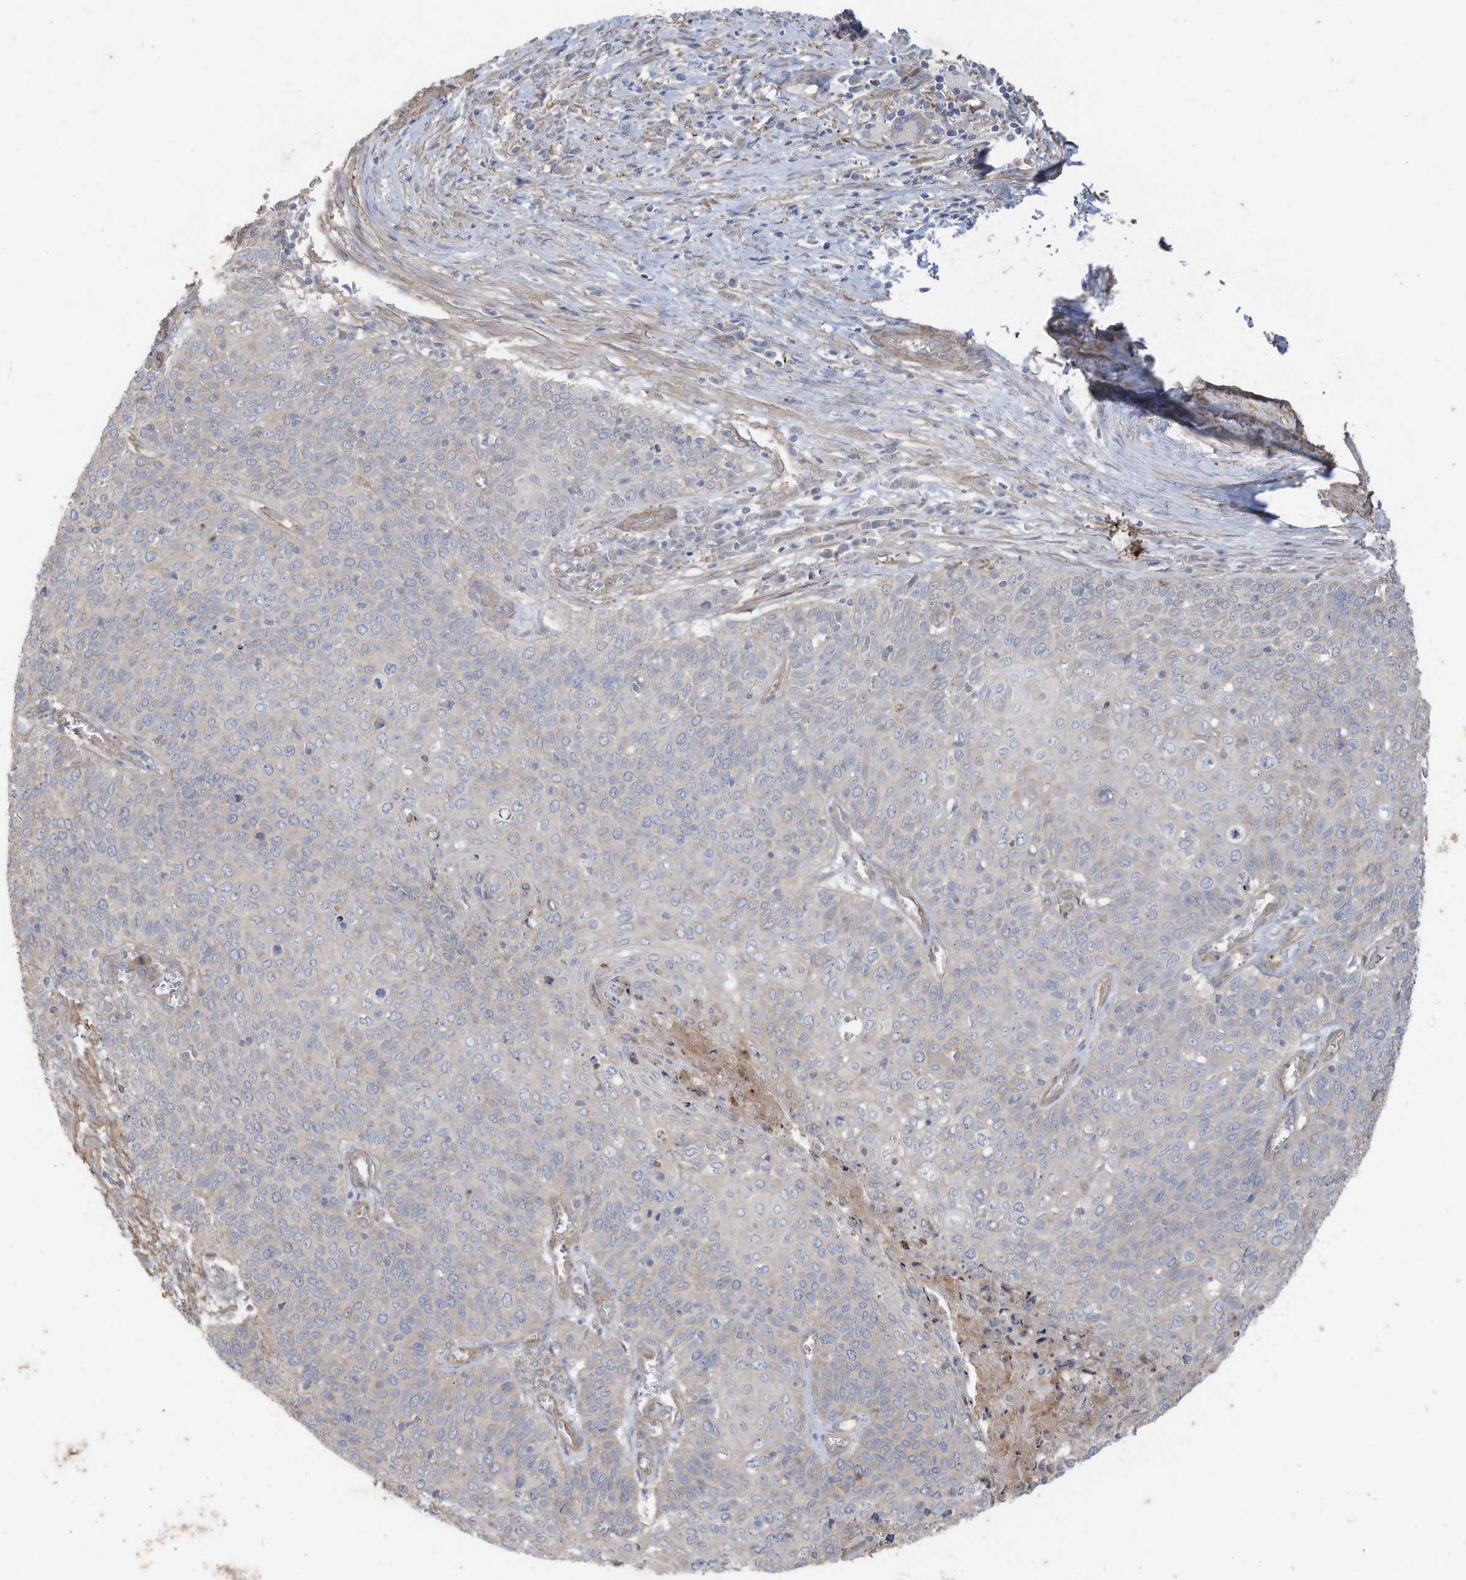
{"staining": {"intensity": "negative", "quantity": "none", "location": "none"}, "tissue": "cervical cancer", "cell_type": "Tumor cells", "image_type": "cancer", "snomed": [{"axis": "morphology", "description": "Squamous cell carcinoma, NOS"}, {"axis": "topography", "description": "Cervix"}], "caption": "An immunohistochemistry (IHC) micrograph of cervical squamous cell carcinoma is shown. There is no staining in tumor cells of cervical squamous cell carcinoma.", "gene": "SLC17A7", "patient": {"sex": "female", "age": 39}}